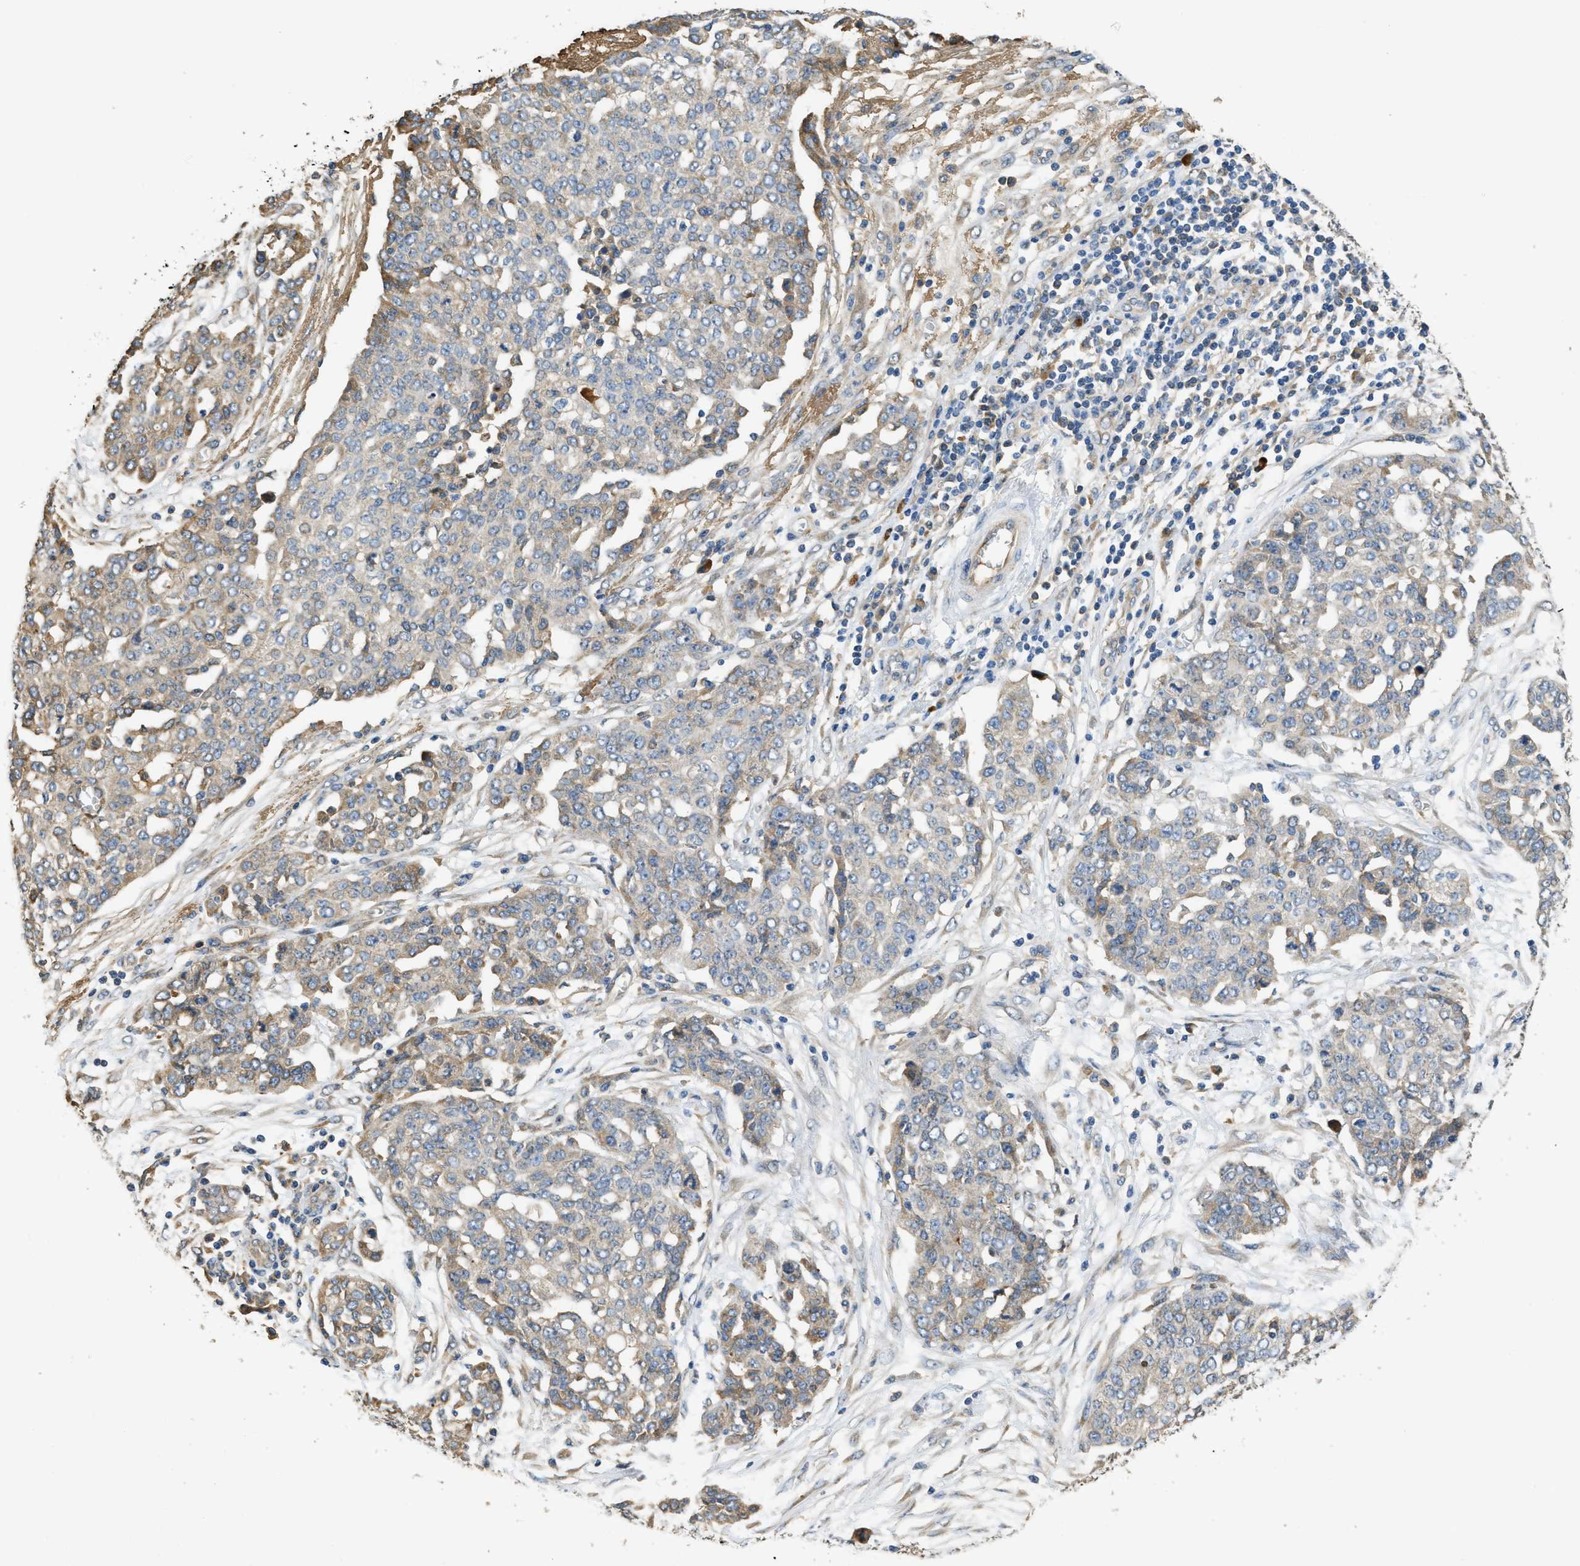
{"staining": {"intensity": "weak", "quantity": "<25%", "location": "cytoplasmic/membranous"}, "tissue": "ovarian cancer", "cell_type": "Tumor cells", "image_type": "cancer", "snomed": [{"axis": "morphology", "description": "Cystadenocarcinoma, serous, NOS"}, {"axis": "topography", "description": "Soft tissue"}, {"axis": "topography", "description": "Ovary"}], "caption": "IHC histopathology image of neoplastic tissue: serous cystadenocarcinoma (ovarian) stained with DAB displays no significant protein positivity in tumor cells.", "gene": "RIPK2", "patient": {"sex": "female", "age": 57}}